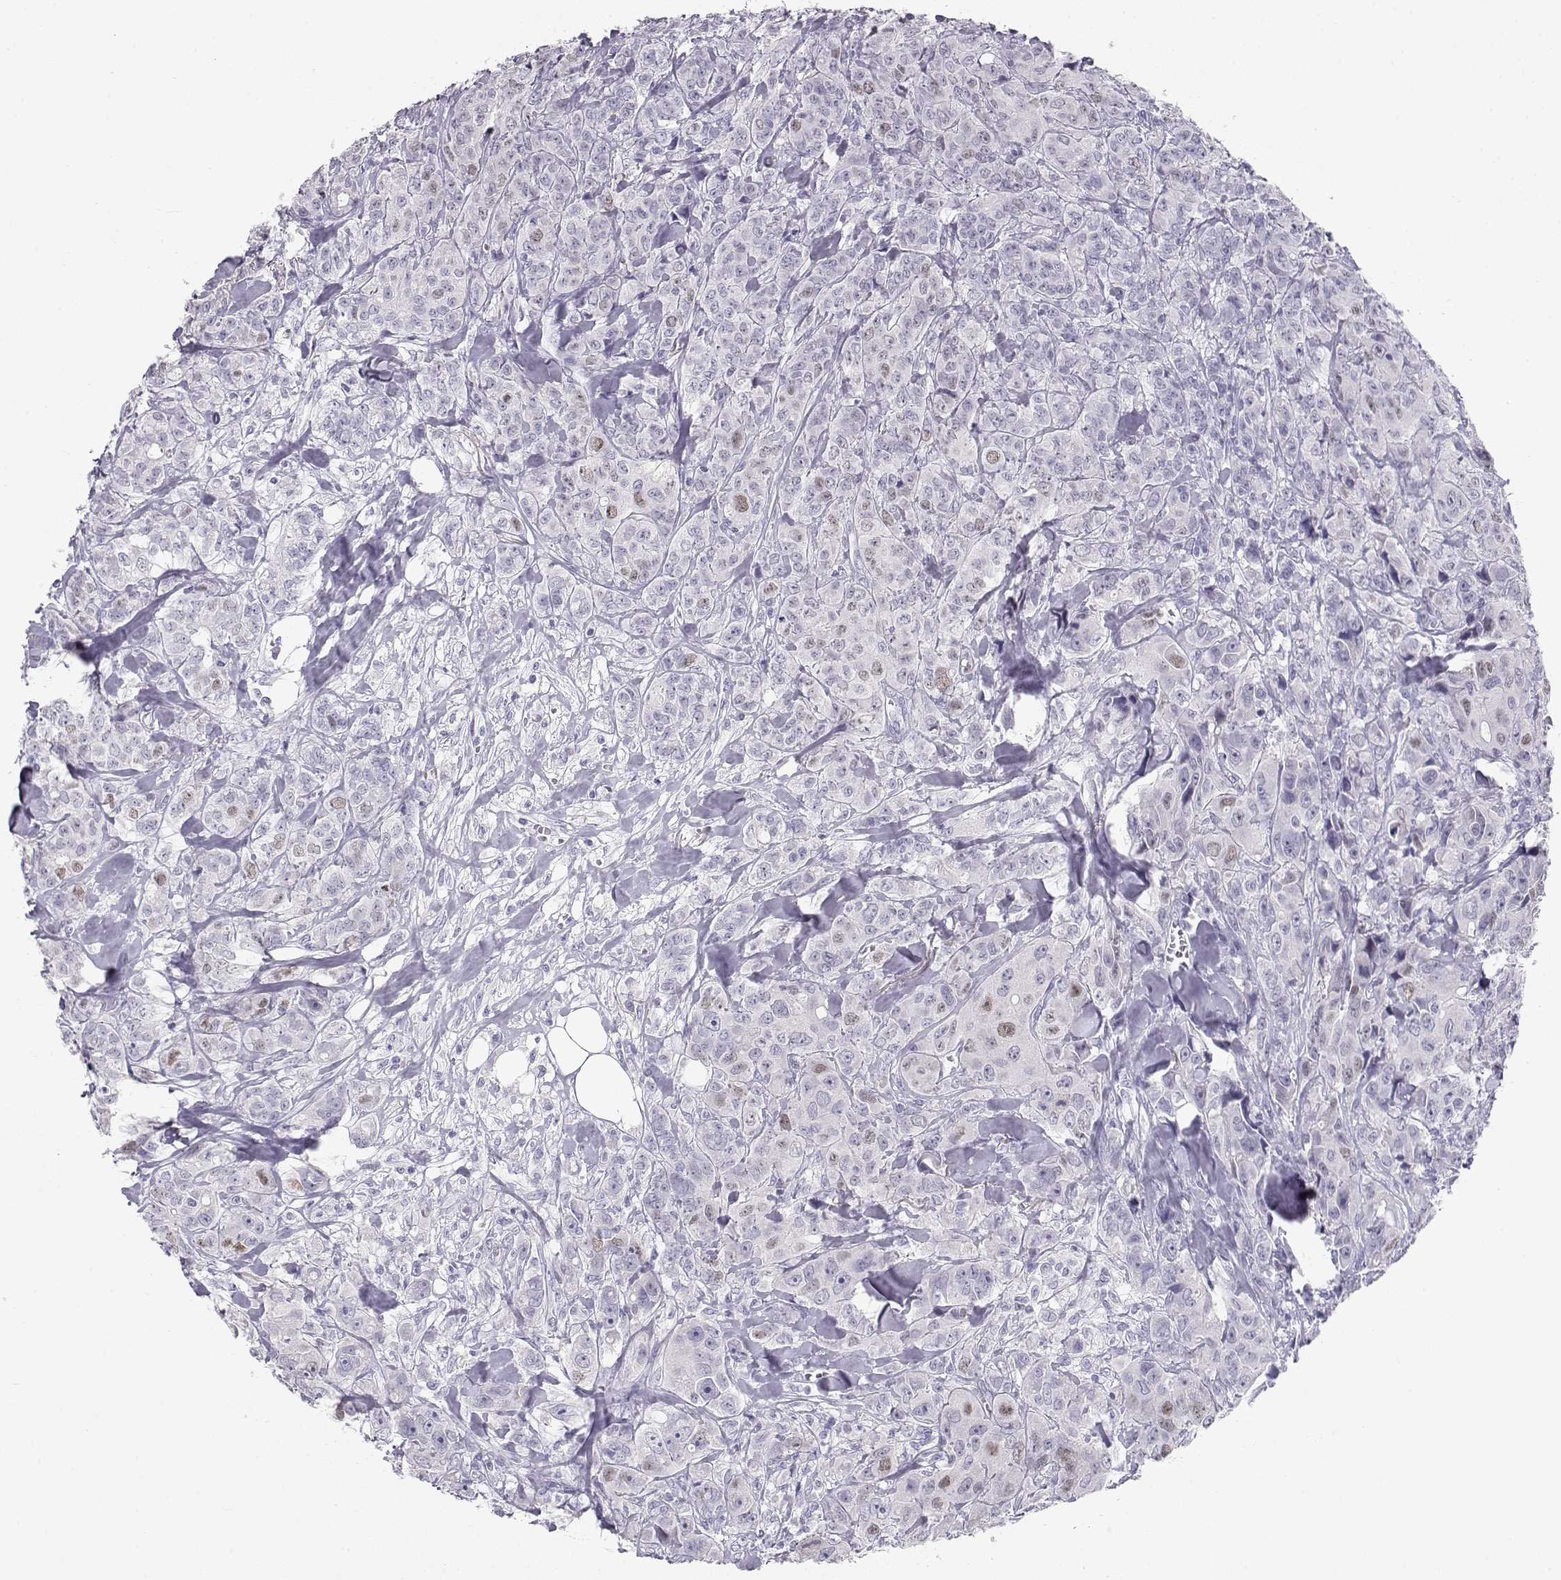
{"staining": {"intensity": "weak", "quantity": "<25%", "location": "nuclear"}, "tissue": "breast cancer", "cell_type": "Tumor cells", "image_type": "cancer", "snomed": [{"axis": "morphology", "description": "Duct carcinoma"}, {"axis": "topography", "description": "Breast"}], "caption": "Breast cancer was stained to show a protein in brown. There is no significant expression in tumor cells.", "gene": "OPN5", "patient": {"sex": "female", "age": 43}}